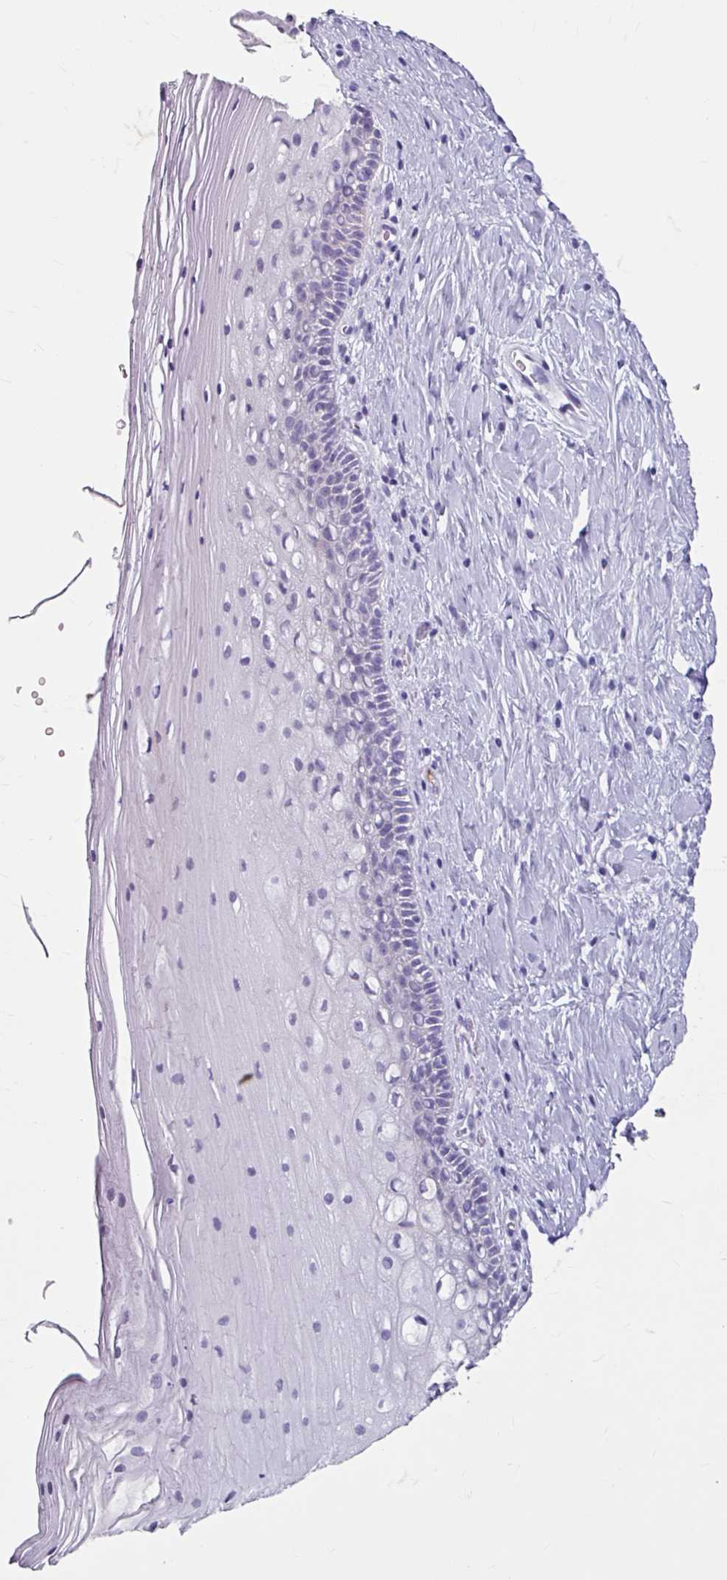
{"staining": {"intensity": "negative", "quantity": "none", "location": "none"}, "tissue": "cervix", "cell_type": "Glandular cells", "image_type": "normal", "snomed": [{"axis": "morphology", "description": "Normal tissue, NOS"}, {"axis": "topography", "description": "Cervix"}], "caption": "Glandular cells show no significant positivity in benign cervix.", "gene": "ANKRD1", "patient": {"sex": "female", "age": 36}}